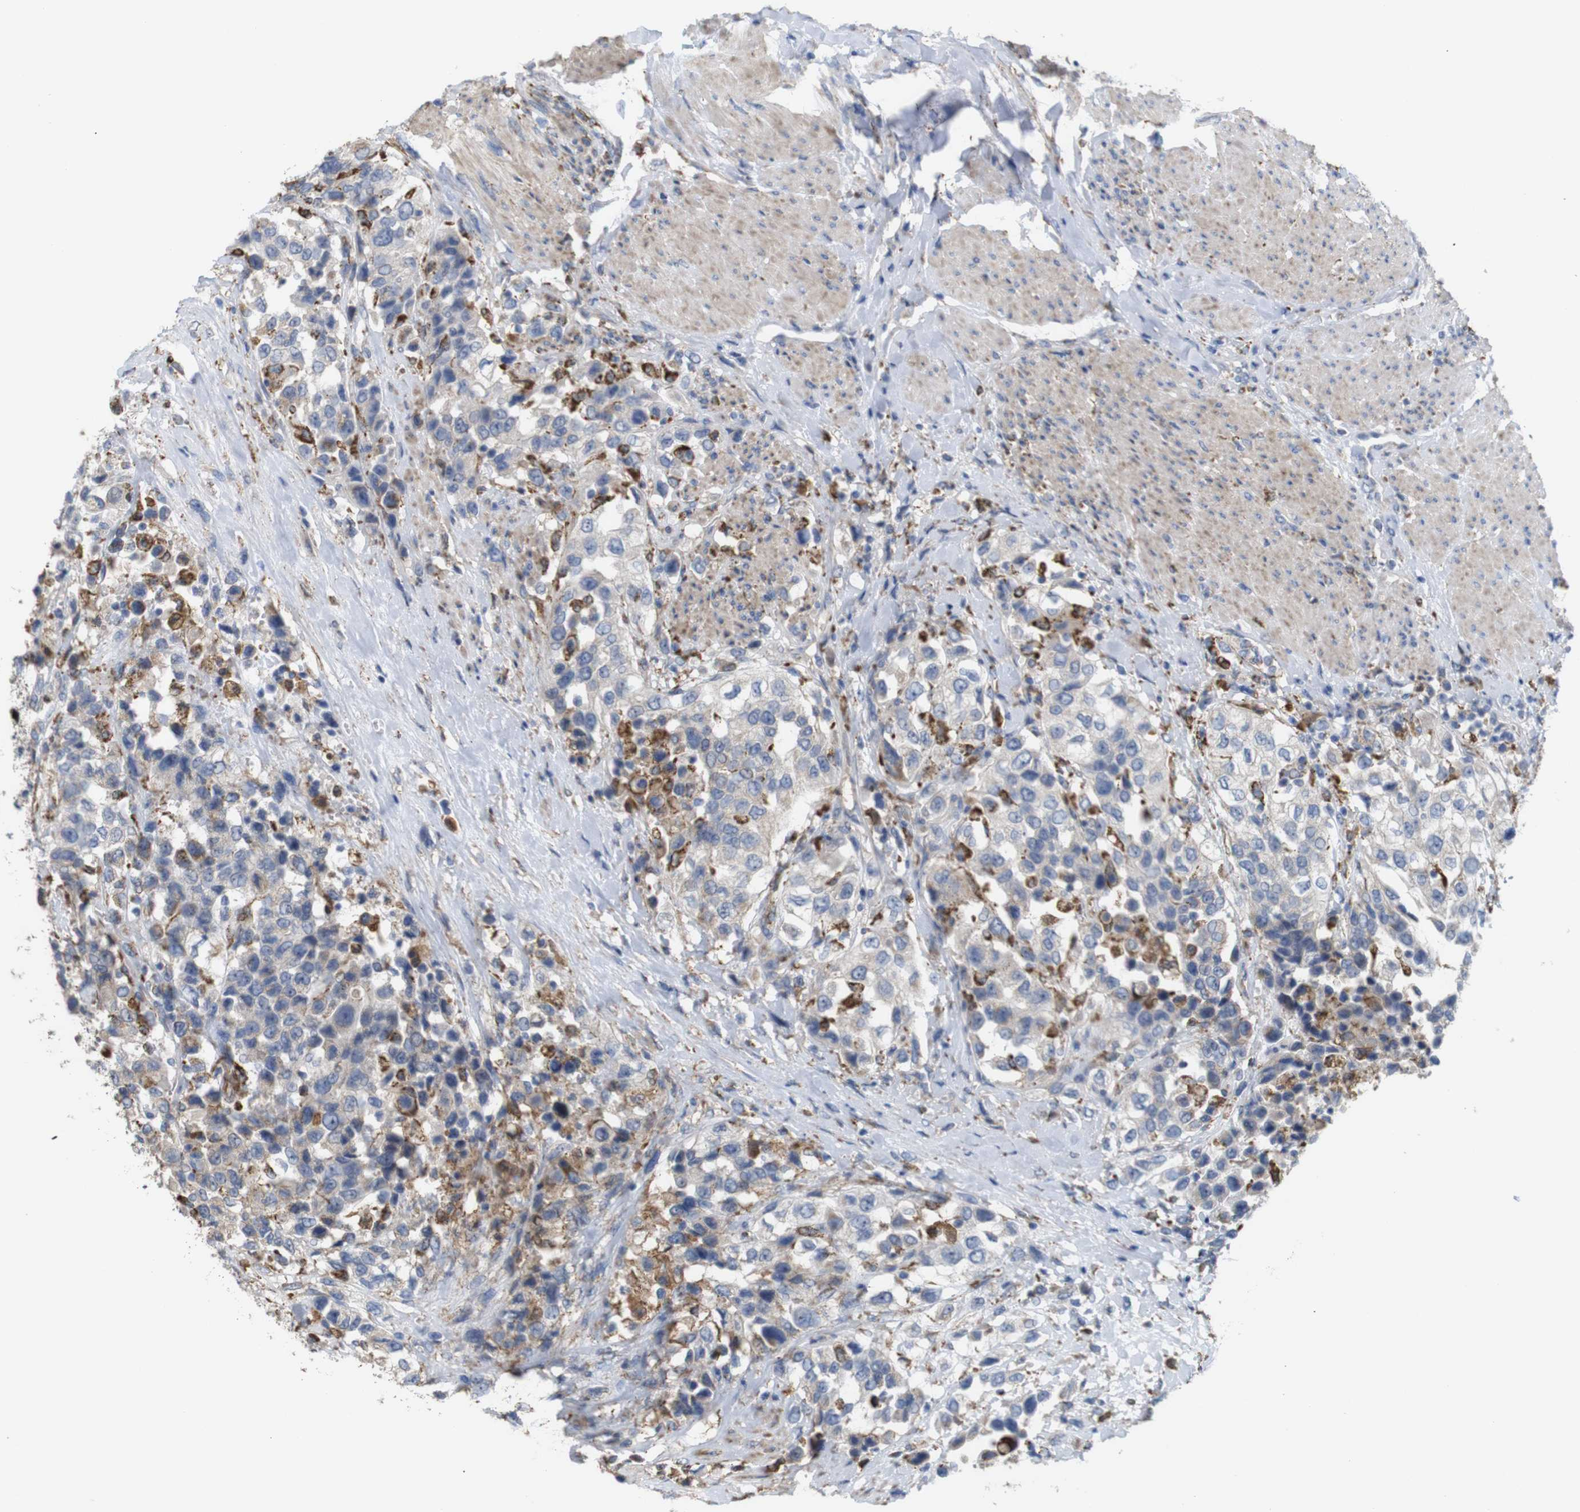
{"staining": {"intensity": "strong", "quantity": "25%-75%", "location": "cytoplasmic/membranous"}, "tissue": "urothelial cancer", "cell_type": "Tumor cells", "image_type": "cancer", "snomed": [{"axis": "morphology", "description": "Urothelial carcinoma, High grade"}, {"axis": "topography", "description": "Urinary bladder"}], "caption": "Tumor cells show high levels of strong cytoplasmic/membranous expression in about 25%-75% of cells in human high-grade urothelial carcinoma. The protein of interest is shown in brown color, while the nuclei are stained blue.", "gene": "PTPRR", "patient": {"sex": "female", "age": 80}}